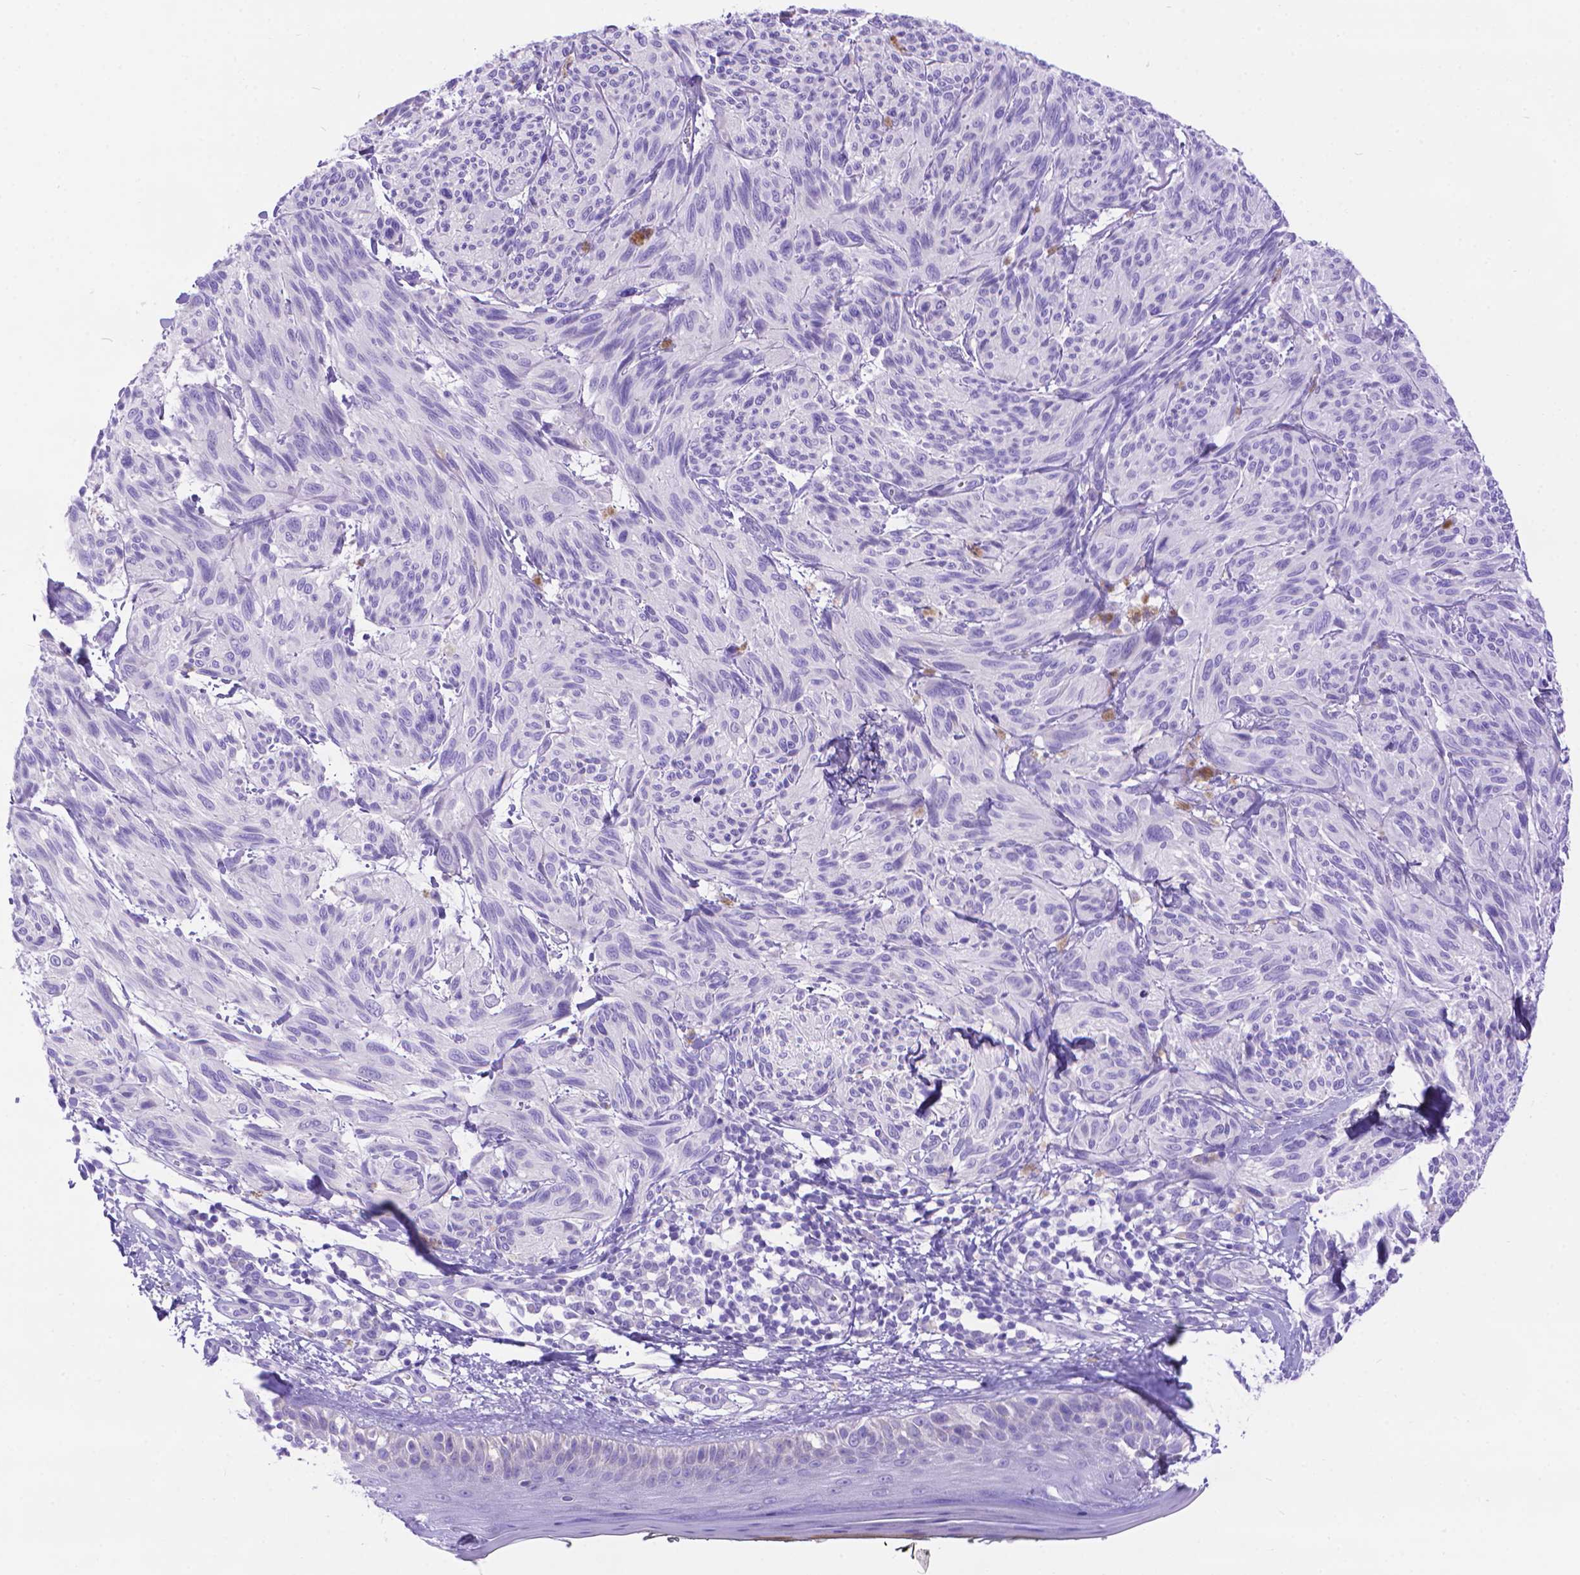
{"staining": {"intensity": "negative", "quantity": "none", "location": "none"}, "tissue": "melanoma", "cell_type": "Tumor cells", "image_type": "cancer", "snomed": [{"axis": "morphology", "description": "Malignant melanoma, NOS"}, {"axis": "topography", "description": "Skin"}], "caption": "This is an immunohistochemistry micrograph of melanoma. There is no positivity in tumor cells.", "gene": "DHRS2", "patient": {"sex": "male", "age": 79}}